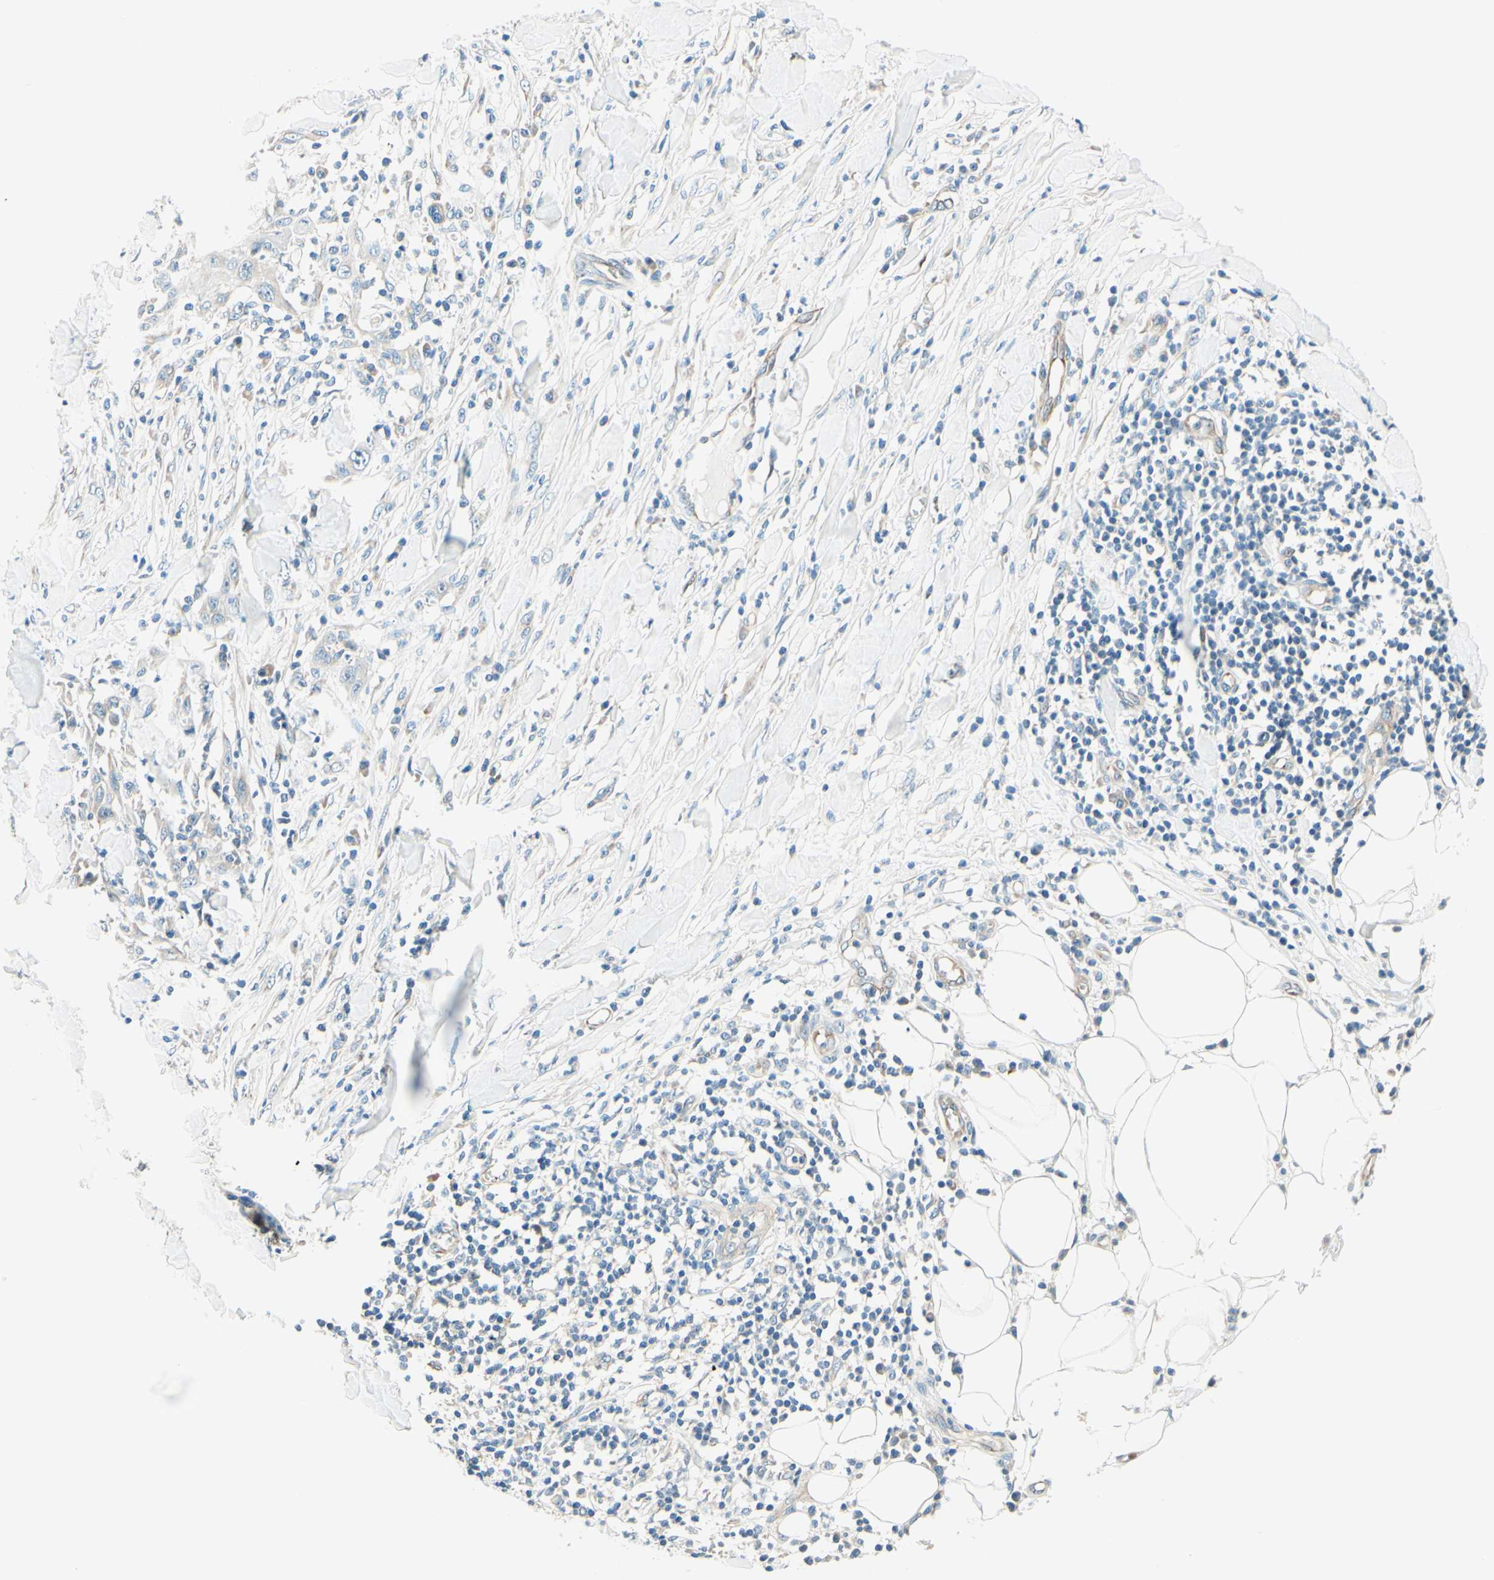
{"staining": {"intensity": "weak", "quantity": "<25%", "location": "cytoplasmic/membranous"}, "tissue": "skin cancer", "cell_type": "Tumor cells", "image_type": "cancer", "snomed": [{"axis": "morphology", "description": "Squamous cell carcinoma, NOS"}, {"axis": "topography", "description": "Skin"}], "caption": "Tumor cells show no significant expression in squamous cell carcinoma (skin). Brightfield microscopy of IHC stained with DAB (3,3'-diaminobenzidine) (brown) and hematoxylin (blue), captured at high magnification.", "gene": "TAOK2", "patient": {"sex": "male", "age": 24}}